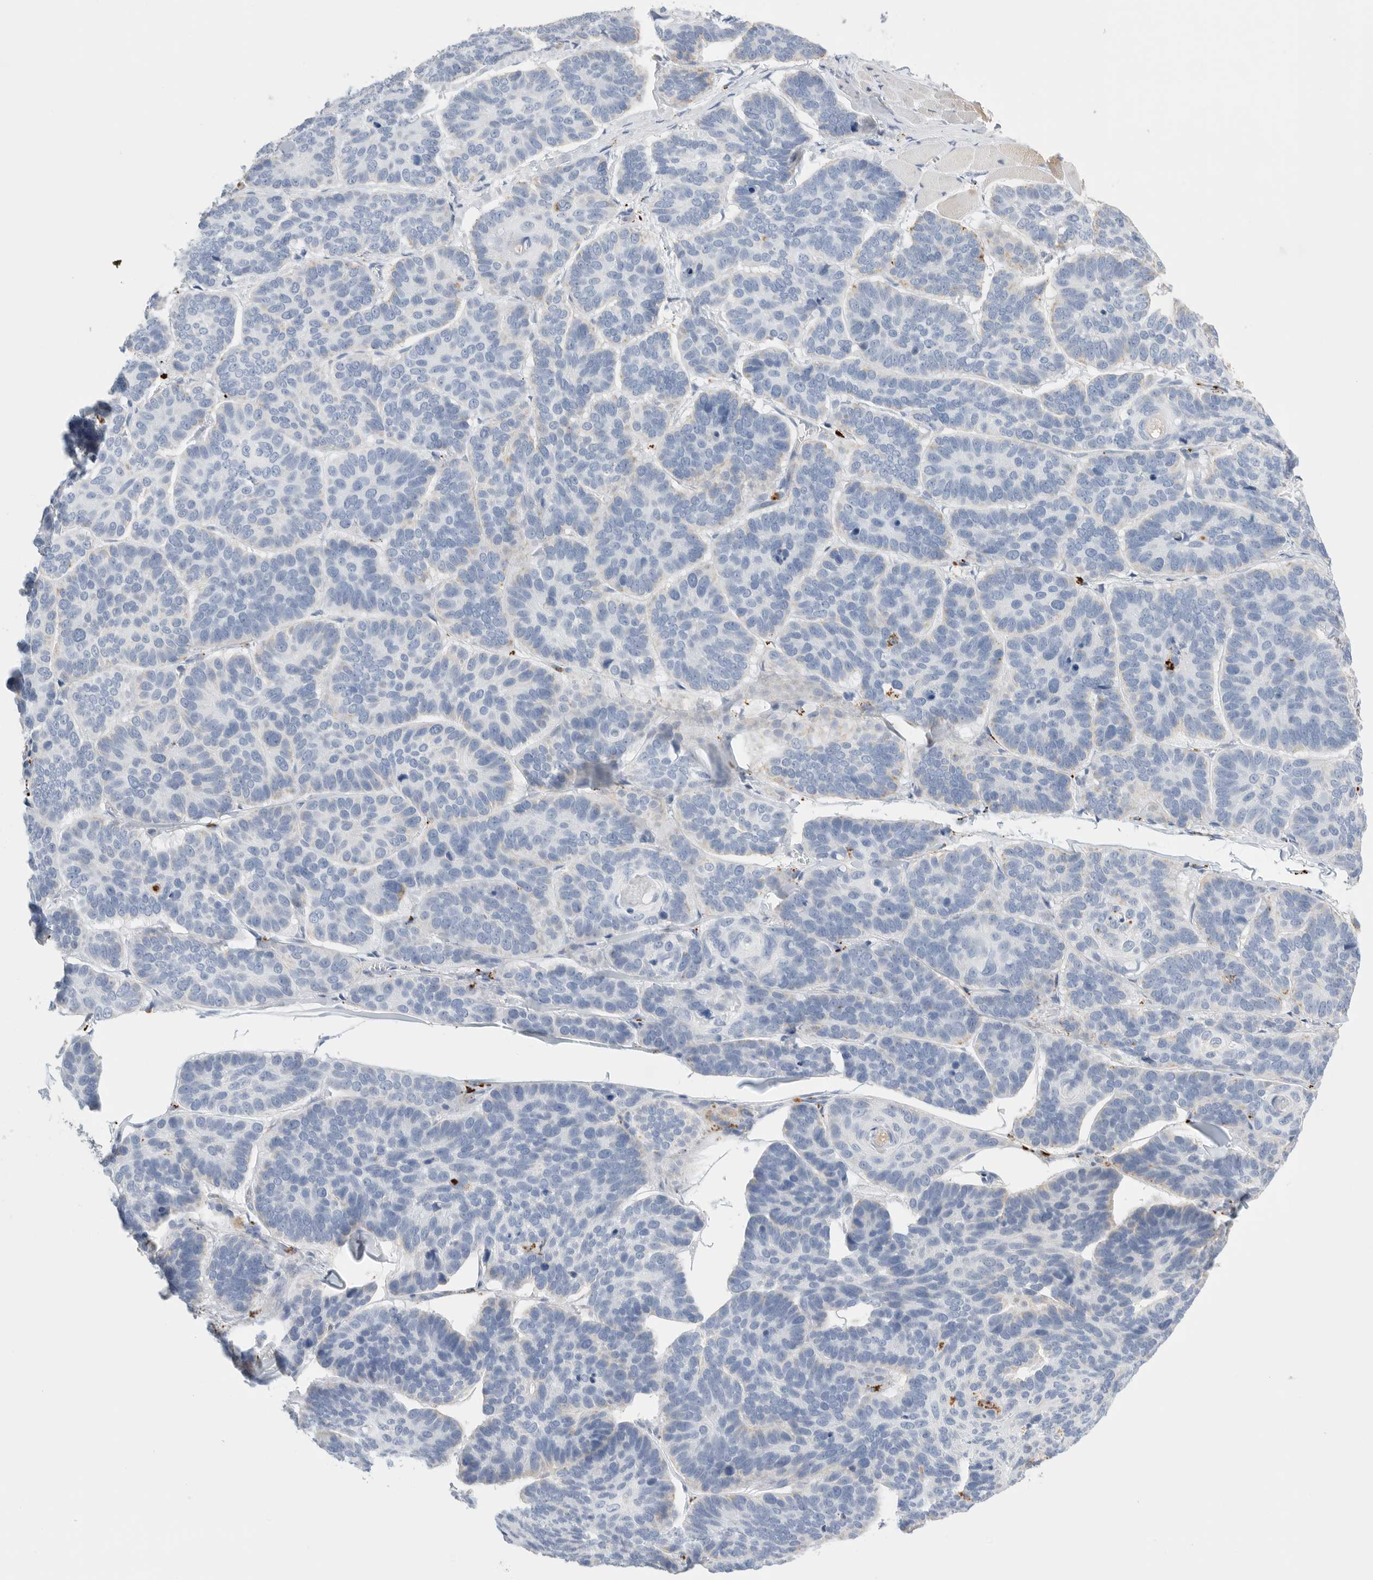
{"staining": {"intensity": "negative", "quantity": "none", "location": "none"}, "tissue": "skin cancer", "cell_type": "Tumor cells", "image_type": "cancer", "snomed": [{"axis": "morphology", "description": "Basal cell carcinoma"}, {"axis": "topography", "description": "Skin"}], "caption": "Immunohistochemical staining of human skin cancer shows no significant staining in tumor cells.", "gene": "GGH", "patient": {"sex": "male", "age": 62}}